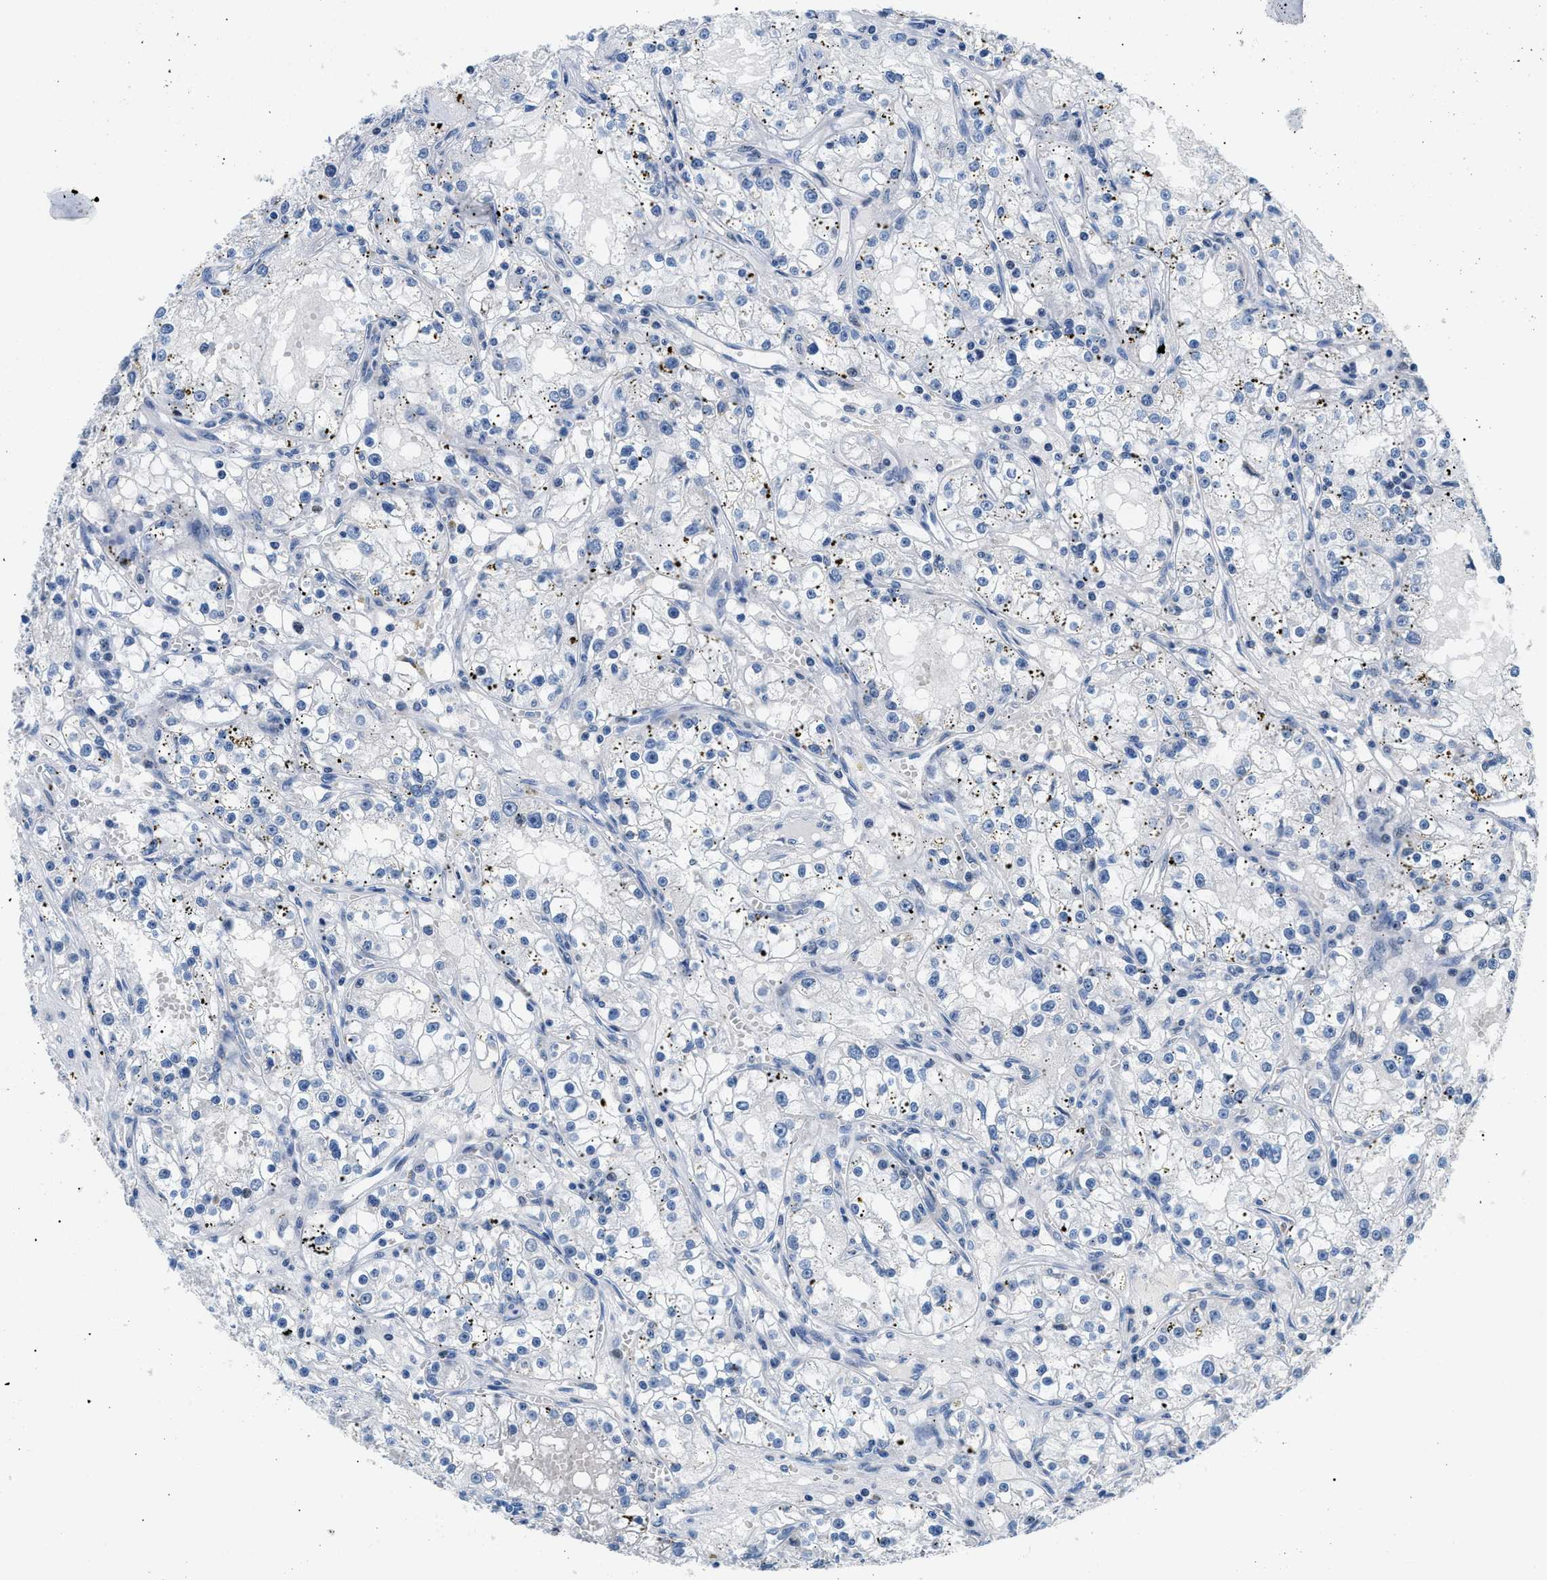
{"staining": {"intensity": "negative", "quantity": "none", "location": "none"}, "tissue": "renal cancer", "cell_type": "Tumor cells", "image_type": "cancer", "snomed": [{"axis": "morphology", "description": "Adenocarcinoma, NOS"}, {"axis": "topography", "description": "Kidney"}], "caption": "High power microscopy photomicrograph of an IHC image of renal adenocarcinoma, revealing no significant expression in tumor cells.", "gene": "SMARCC1", "patient": {"sex": "male", "age": 56}}